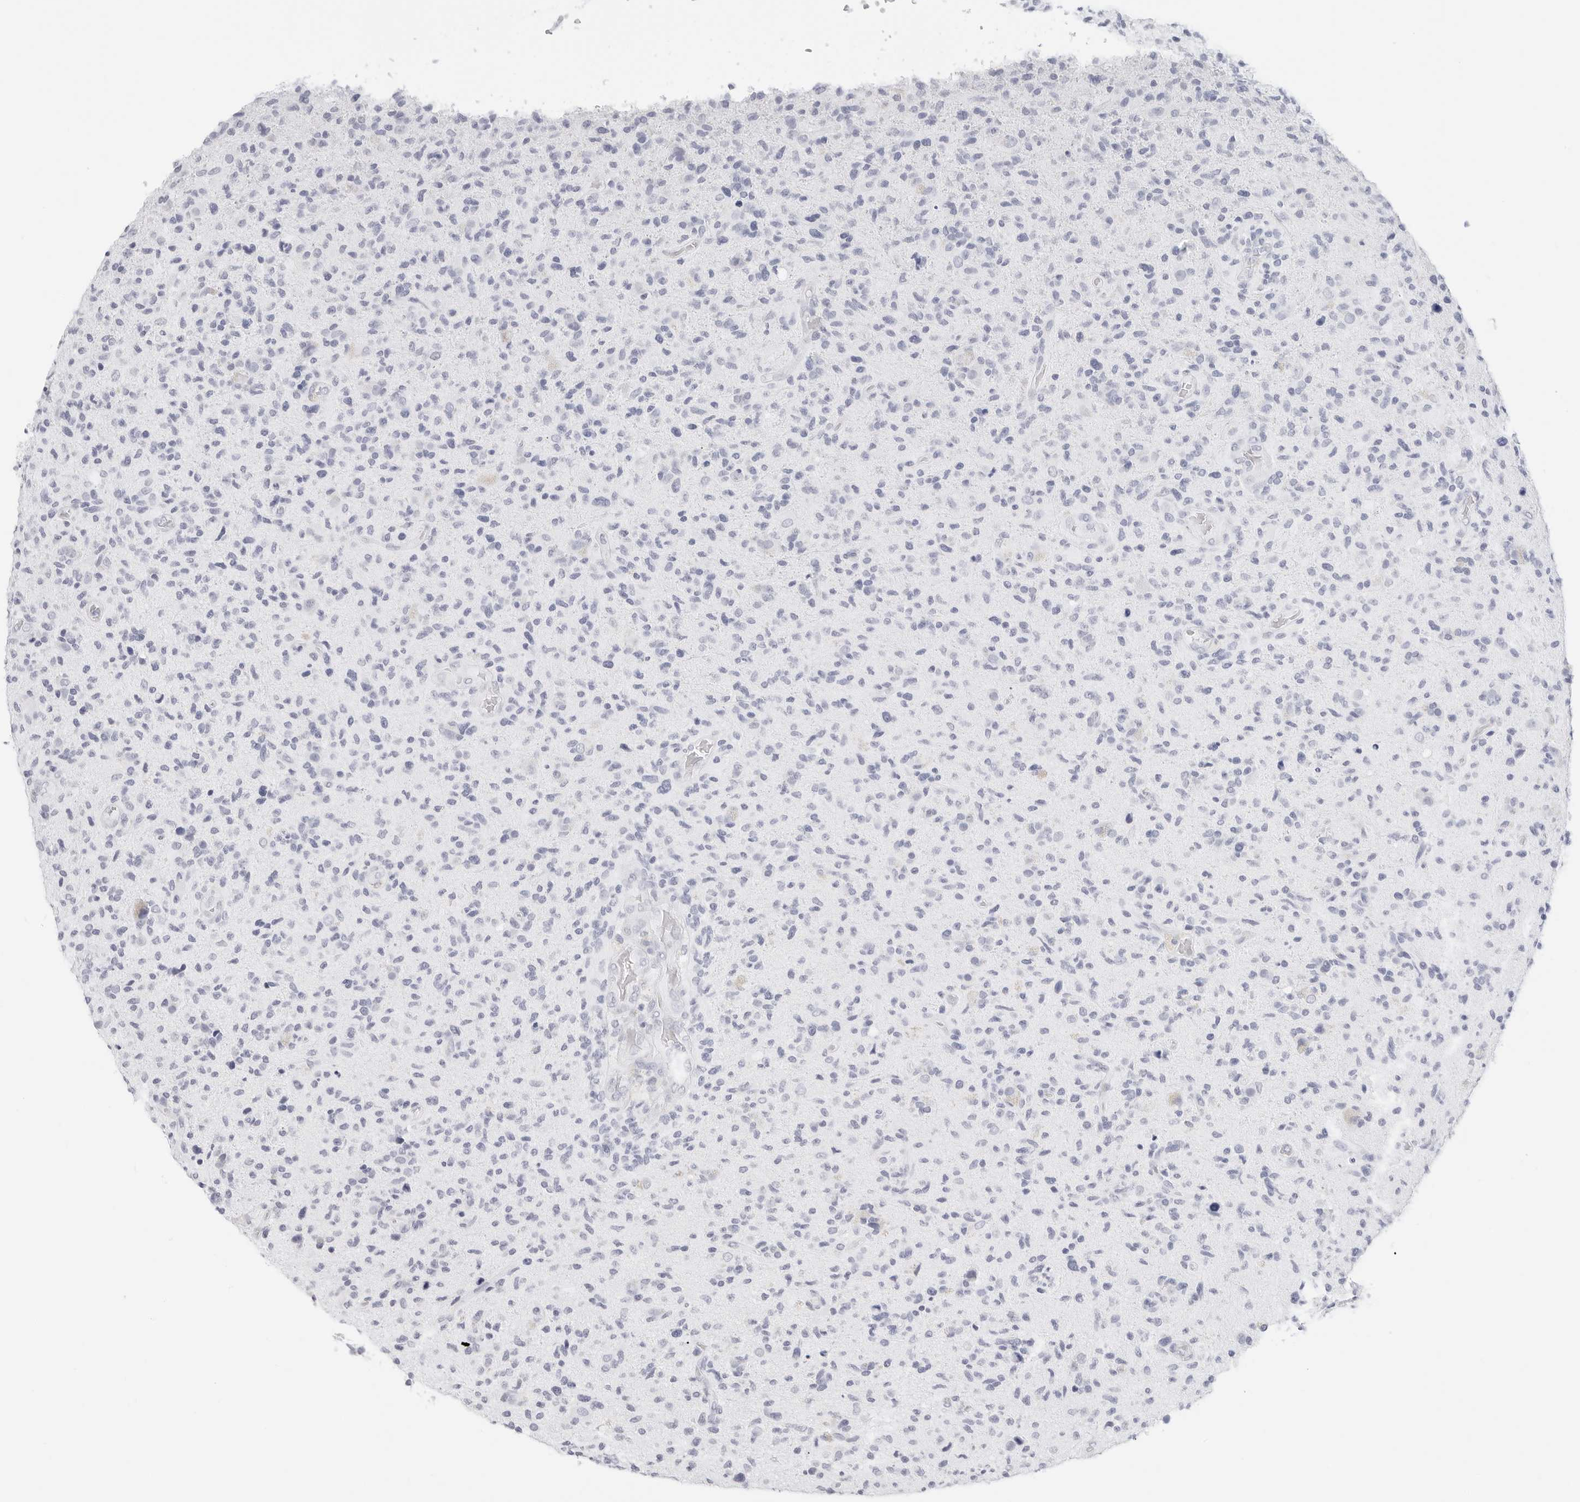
{"staining": {"intensity": "negative", "quantity": "none", "location": "none"}, "tissue": "glioma", "cell_type": "Tumor cells", "image_type": "cancer", "snomed": [{"axis": "morphology", "description": "Glioma, malignant, High grade"}, {"axis": "topography", "description": "Brain"}], "caption": "This image is of malignant high-grade glioma stained with immunohistochemistry to label a protein in brown with the nuclei are counter-stained blue. There is no staining in tumor cells. (Immunohistochemistry, brightfield microscopy, high magnification).", "gene": "TFF2", "patient": {"sex": "male", "age": 72}}